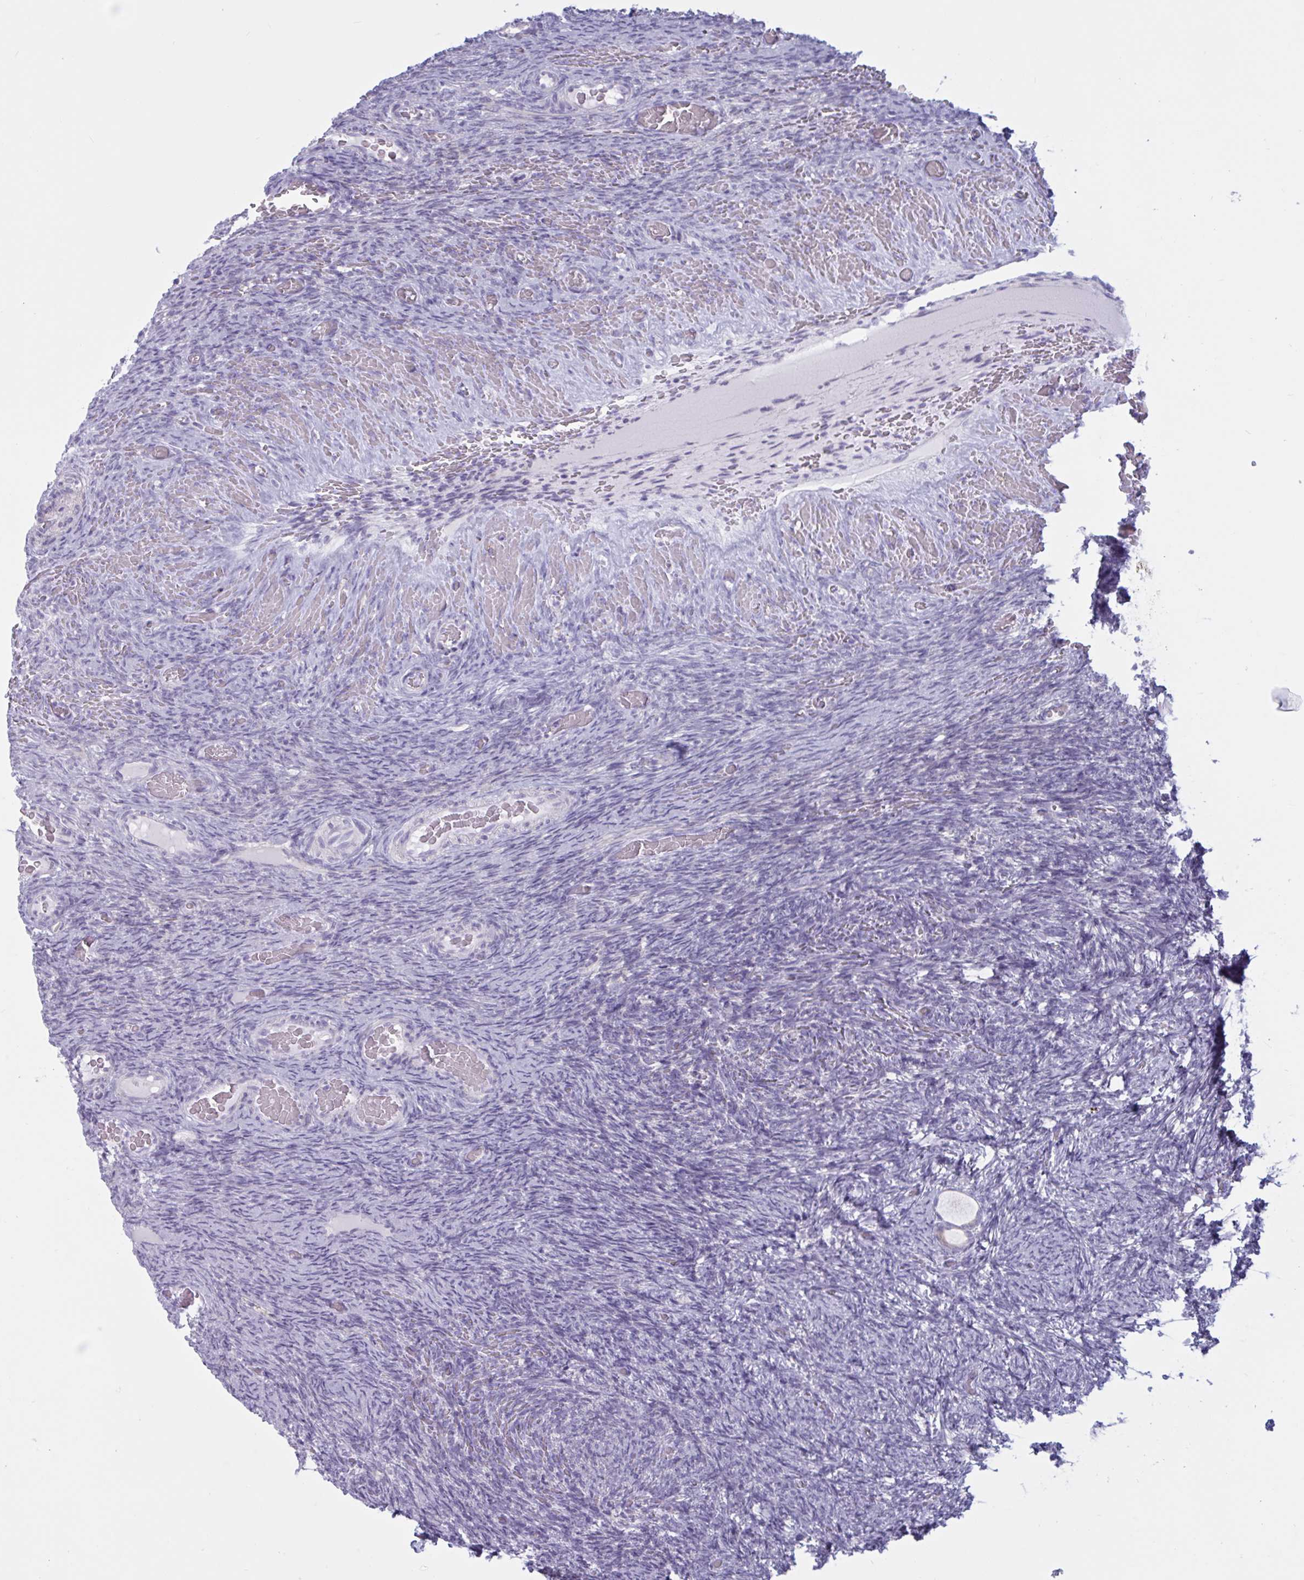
{"staining": {"intensity": "negative", "quantity": "none", "location": "none"}, "tissue": "ovary", "cell_type": "Follicle cells", "image_type": "normal", "snomed": [{"axis": "morphology", "description": "Normal tissue, NOS"}, {"axis": "topography", "description": "Ovary"}], "caption": "The photomicrograph reveals no staining of follicle cells in normal ovary.", "gene": "ATG9A", "patient": {"sex": "female", "age": 34}}